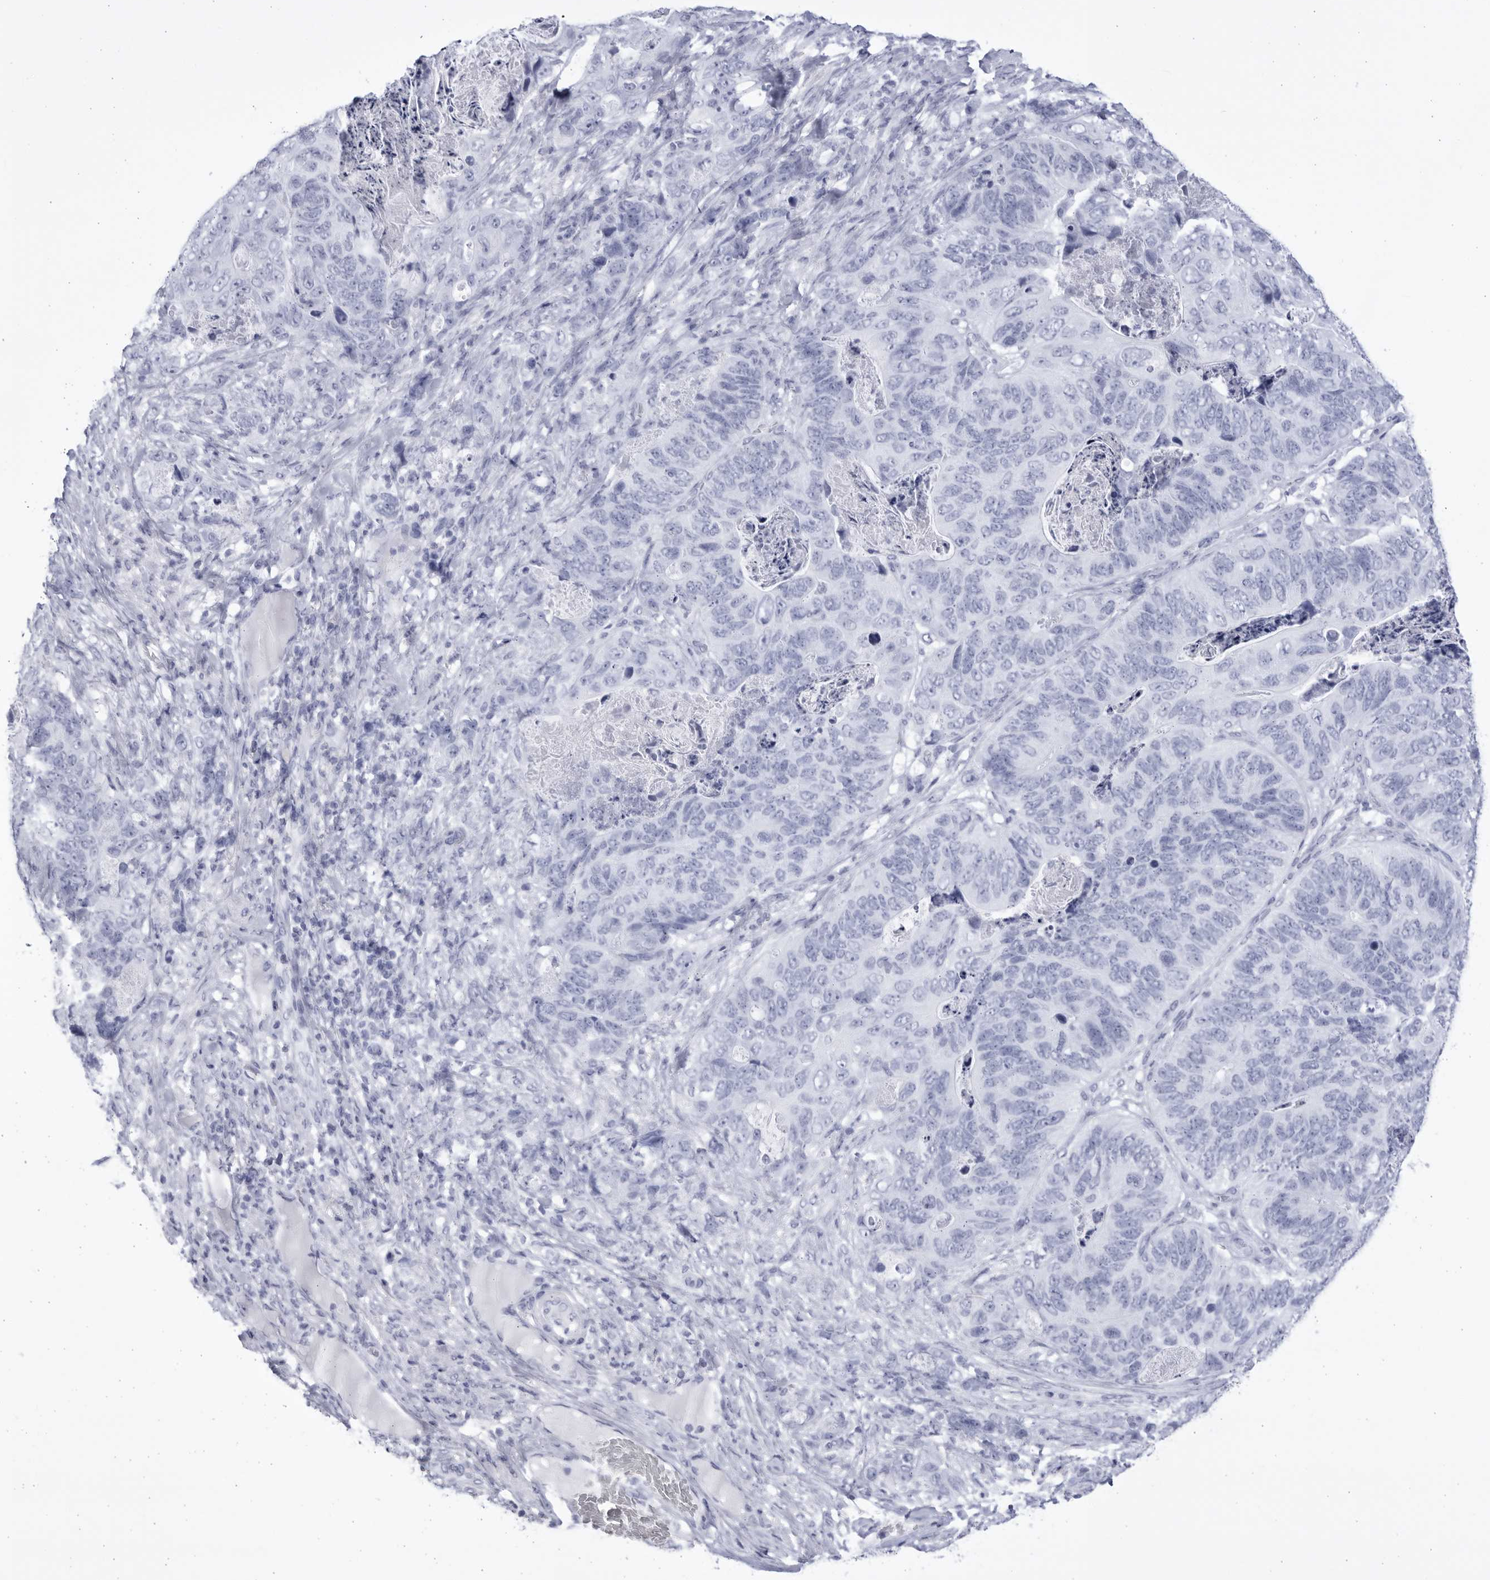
{"staining": {"intensity": "negative", "quantity": "none", "location": "none"}, "tissue": "stomach cancer", "cell_type": "Tumor cells", "image_type": "cancer", "snomed": [{"axis": "morphology", "description": "Normal tissue, NOS"}, {"axis": "morphology", "description": "Adenocarcinoma, NOS"}, {"axis": "topography", "description": "Stomach"}], "caption": "Tumor cells are negative for brown protein staining in stomach cancer (adenocarcinoma). The staining was performed using DAB (3,3'-diaminobenzidine) to visualize the protein expression in brown, while the nuclei were stained in blue with hematoxylin (Magnification: 20x).", "gene": "CCDC181", "patient": {"sex": "female", "age": 89}}